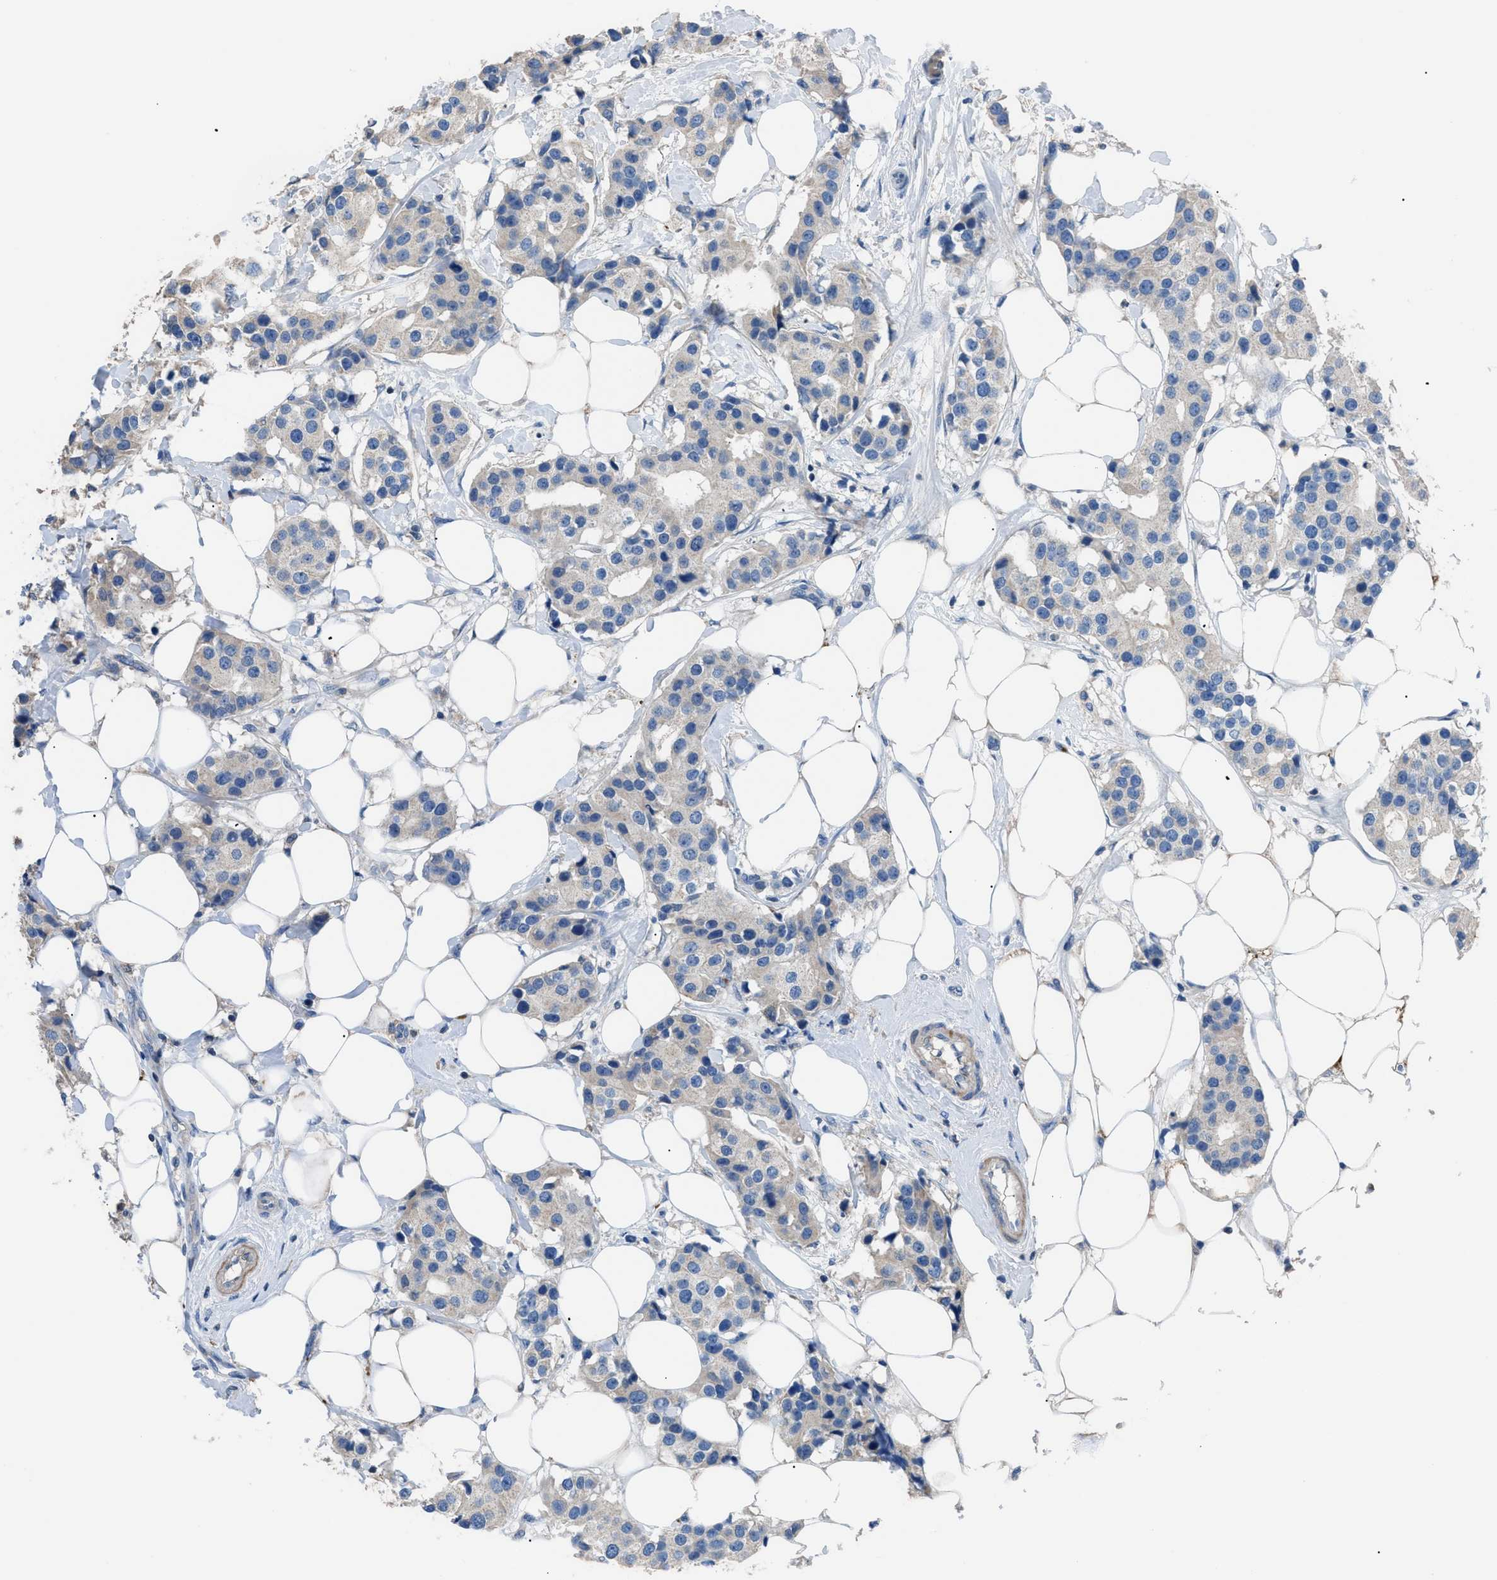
{"staining": {"intensity": "negative", "quantity": "none", "location": "none"}, "tissue": "breast cancer", "cell_type": "Tumor cells", "image_type": "cancer", "snomed": [{"axis": "morphology", "description": "Normal tissue, NOS"}, {"axis": "morphology", "description": "Duct carcinoma"}, {"axis": "topography", "description": "Breast"}], "caption": "This image is of breast intraductal carcinoma stained with immunohistochemistry (IHC) to label a protein in brown with the nuclei are counter-stained blue. There is no staining in tumor cells.", "gene": "SGCZ", "patient": {"sex": "female", "age": 39}}